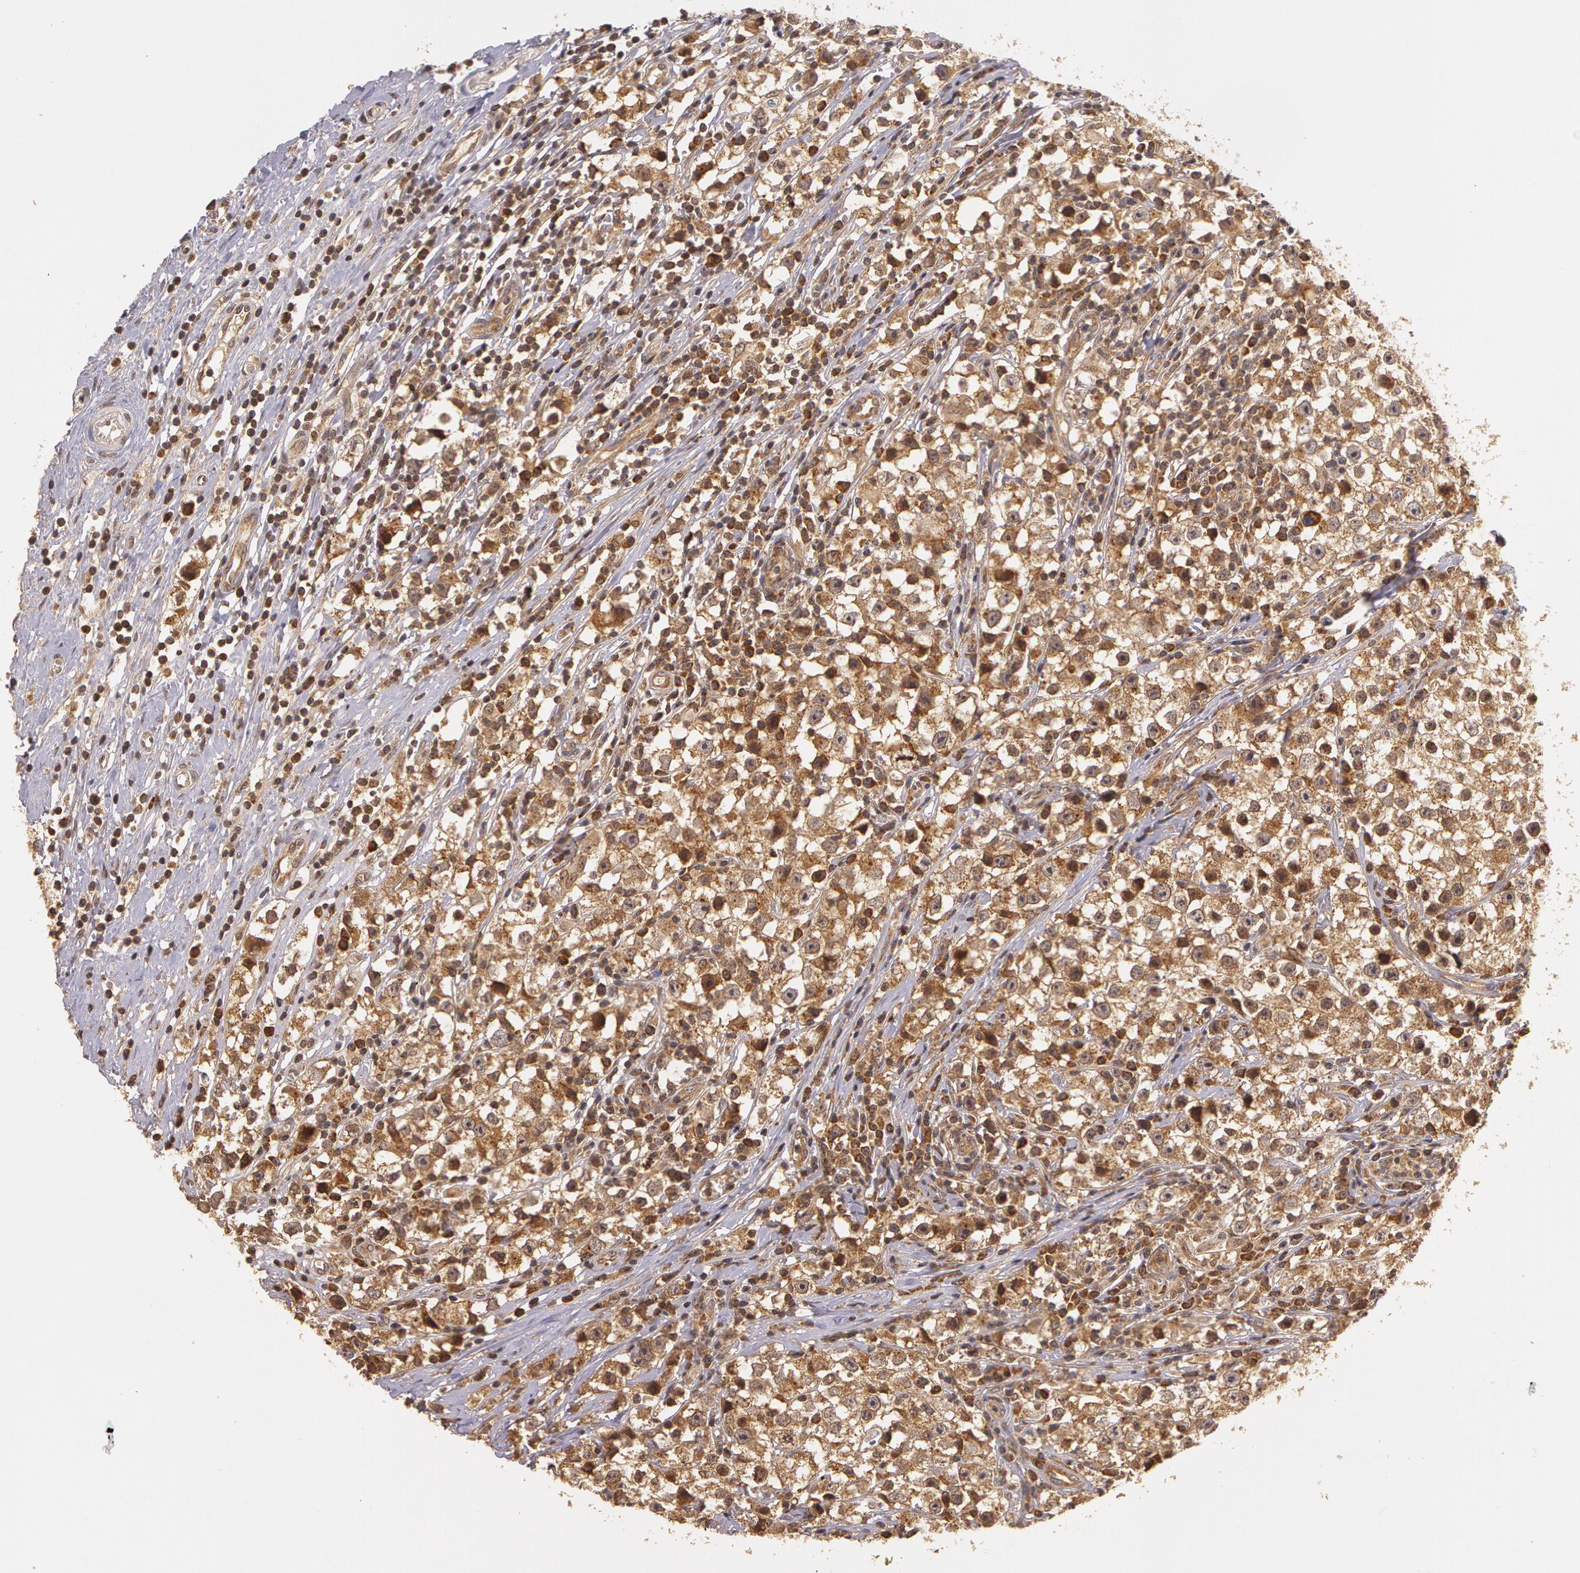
{"staining": {"intensity": "moderate", "quantity": ">75%", "location": "cytoplasmic/membranous"}, "tissue": "testis cancer", "cell_type": "Tumor cells", "image_type": "cancer", "snomed": [{"axis": "morphology", "description": "Seminoma, NOS"}, {"axis": "topography", "description": "Testis"}], "caption": "The micrograph demonstrates staining of testis cancer (seminoma), revealing moderate cytoplasmic/membranous protein staining (brown color) within tumor cells.", "gene": "ASCC2", "patient": {"sex": "male", "age": 35}}